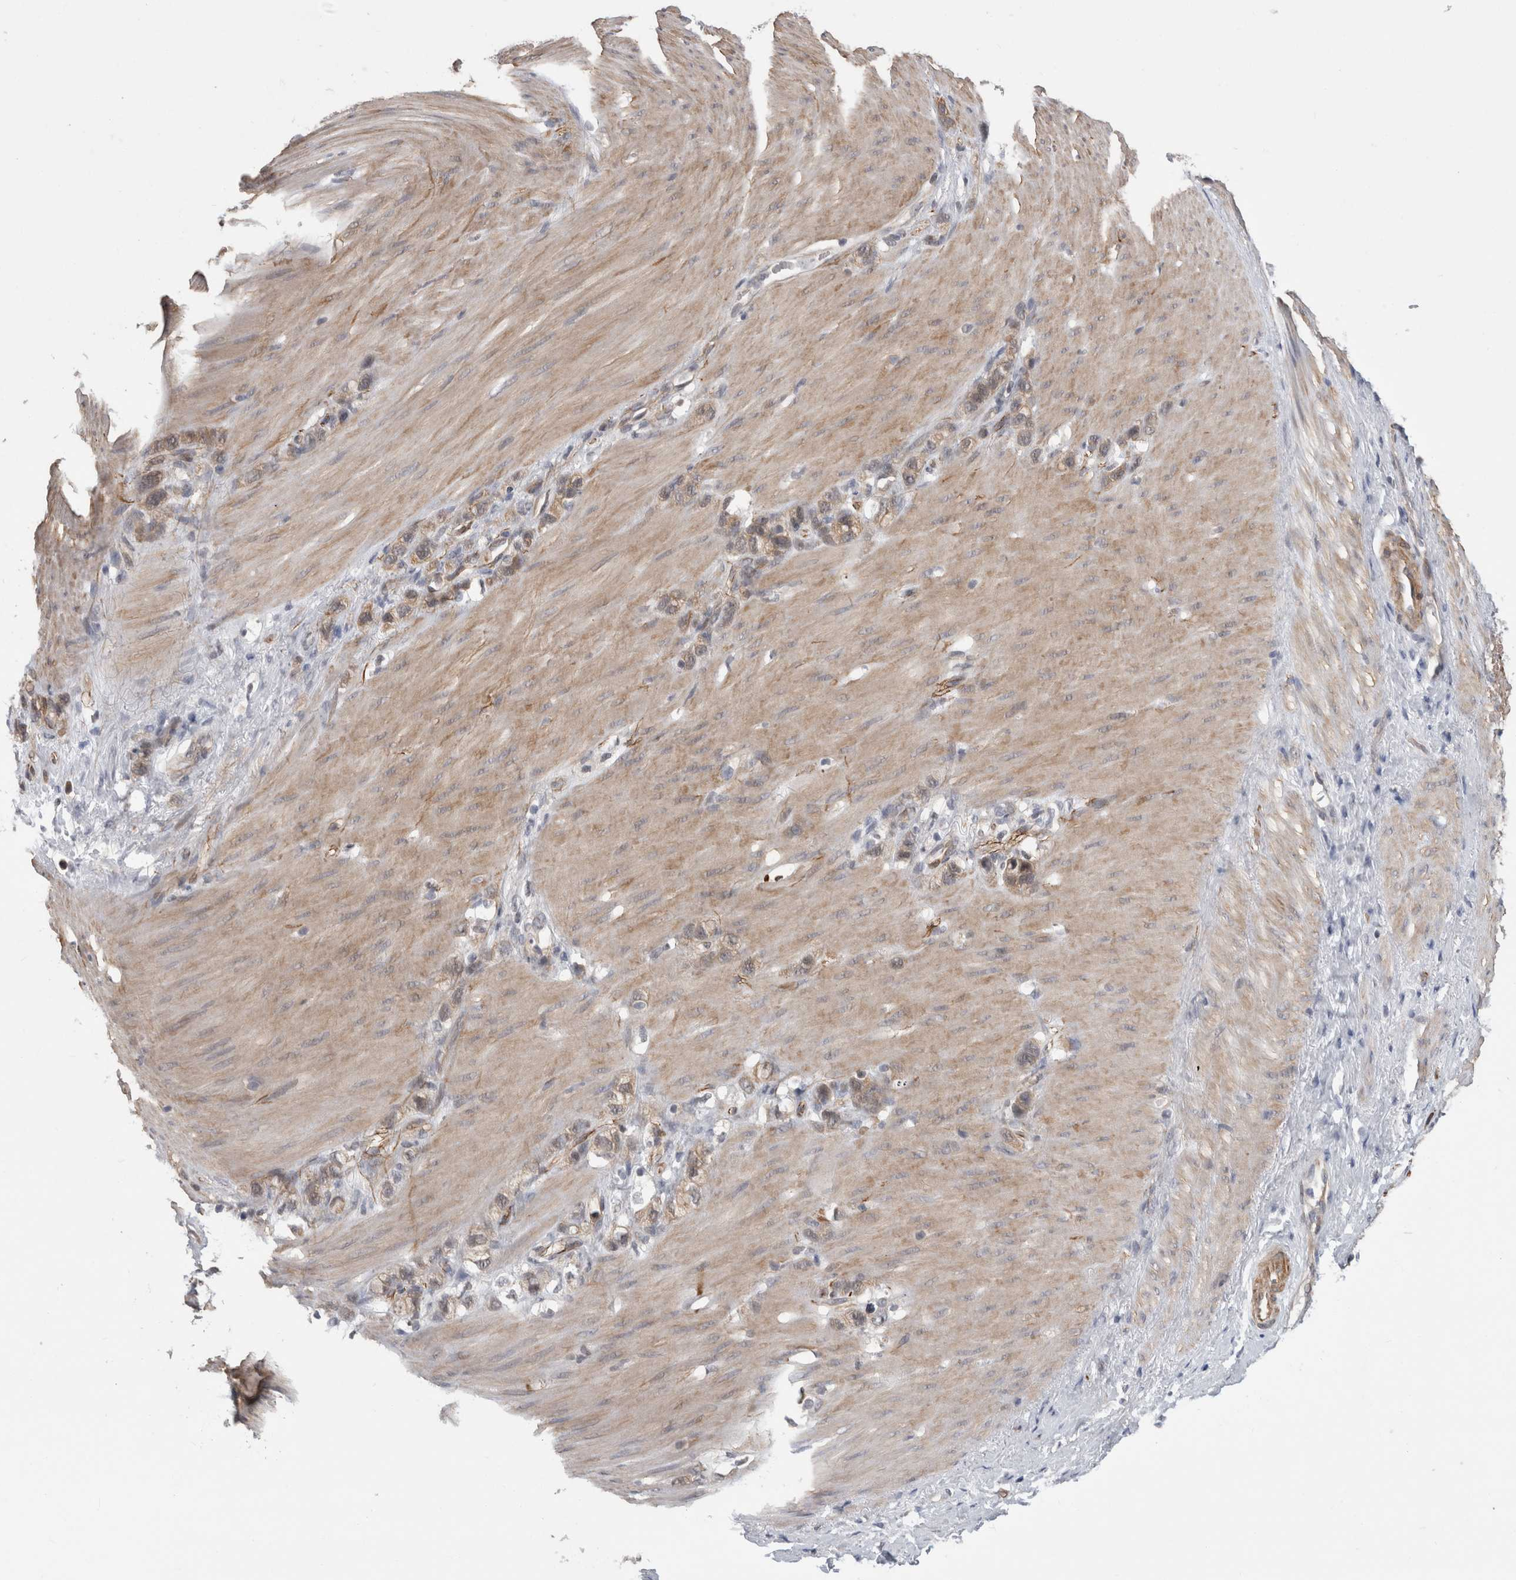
{"staining": {"intensity": "weak", "quantity": ">75%", "location": "cytoplasmic/membranous"}, "tissue": "stomach cancer", "cell_type": "Tumor cells", "image_type": "cancer", "snomed": [{"axis": "morphology", "description": "Normal tissue, NOS"}, {"axis": "morphology", "description": "Adenocarcinoma, NOS"}, {"axis": "morphology", "description": "Adenocarcinoma, High grade"}, {"axis": "topography", "description": "Stomach, upper"}, {"axis": "topography", "description": "Stomach"}], "caption": "Protein positivity by immunohistochemistry (IHC) displays weak cytoplasmic/membranous expression in approximately >75% of tumor cells in stomach cancer.", "gene": "FAM83H", "patient": {"sex": "female", "age": 65}}